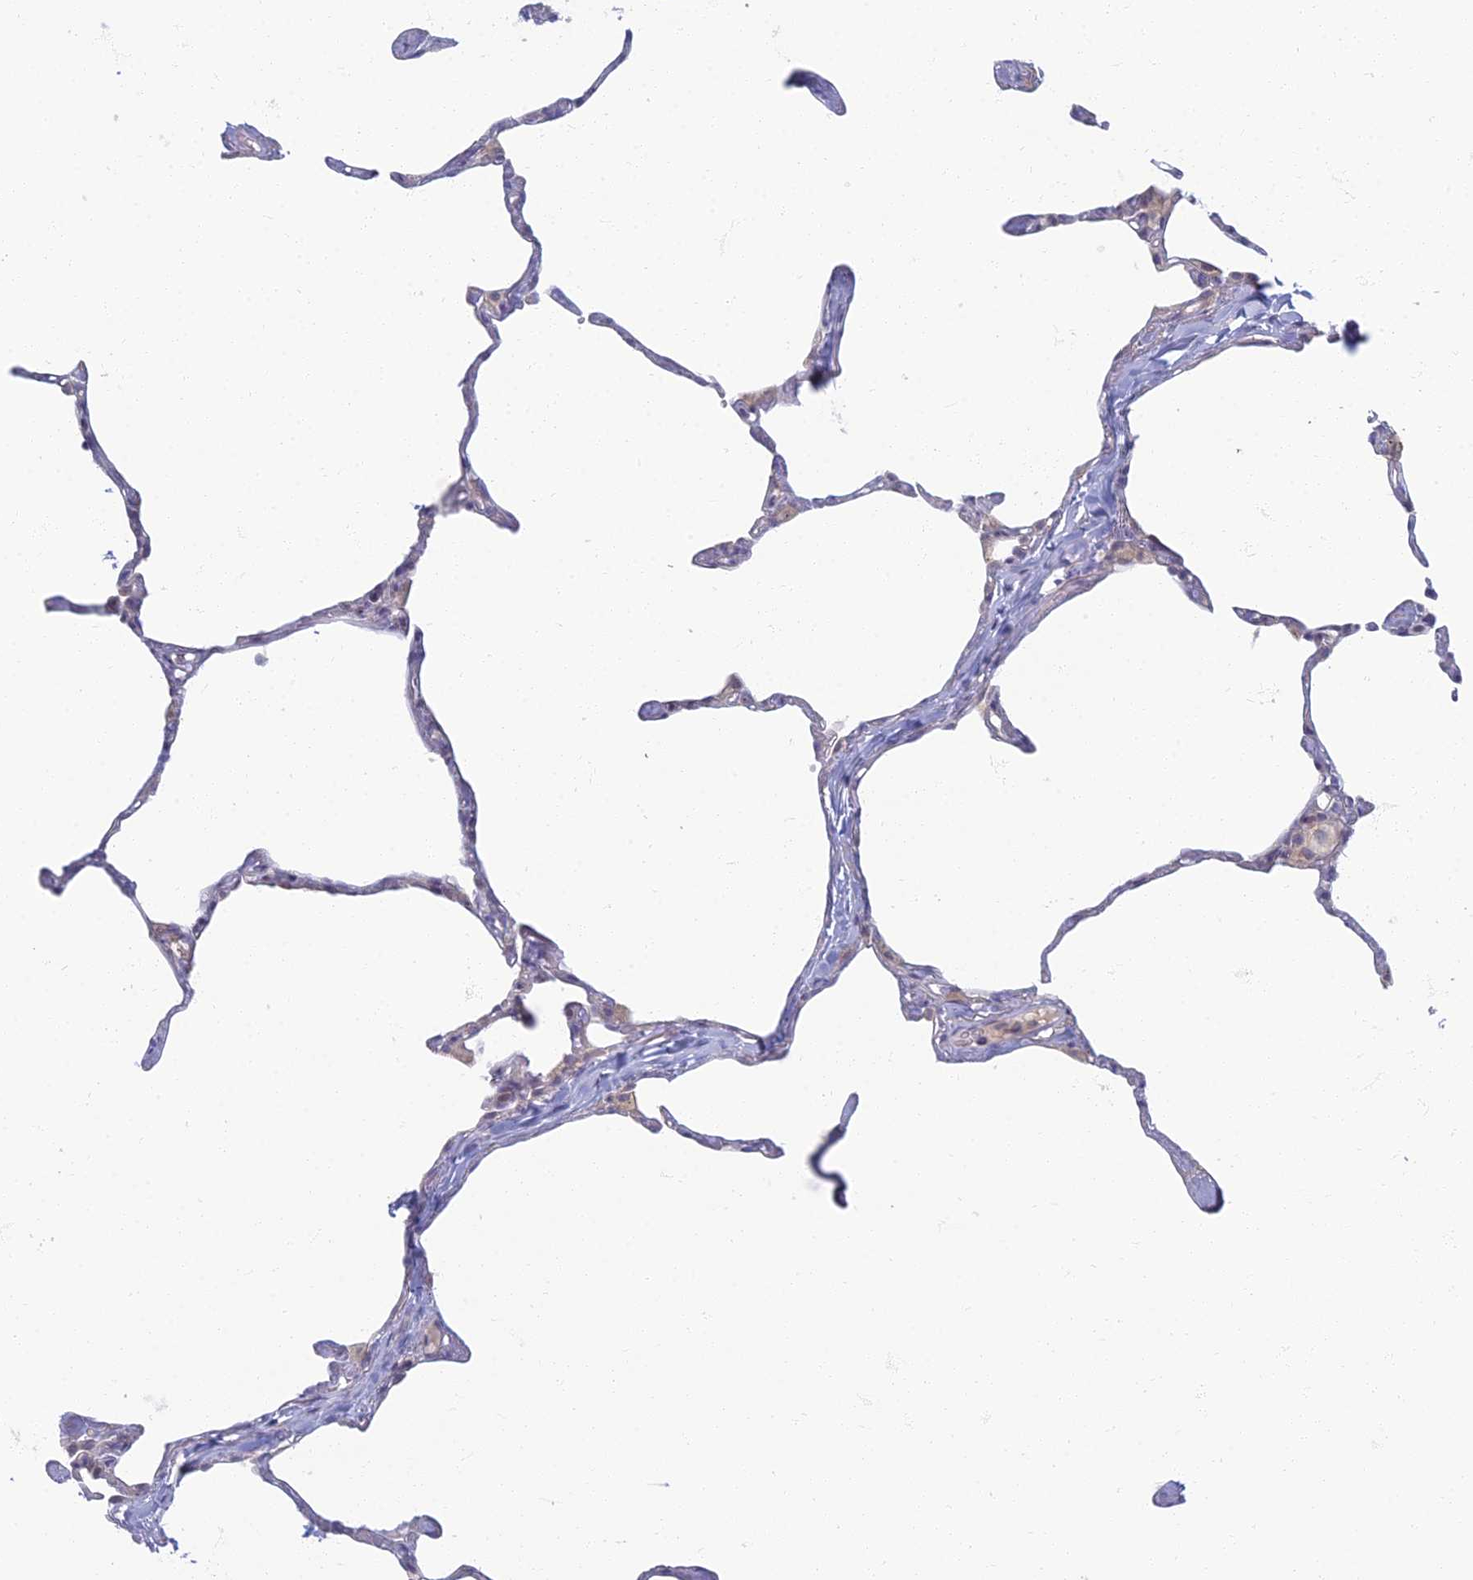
{"staining": {"intensity": "negative", "quantity": "none", "location": "none"}, "tissue": "lung", "cell_type": "Alveolar cells", "image_type": "normal", "snomed": [{"axis": "morphology", "description": "Normal tissue, NOS"}, {"axis": "topography", "description": "Lung"}], "caption": "The histopathology image demonstrates no staining of alveolar cells in normal lung.", "gene": "CHMP4B", "patient": {"sex": "male", "age": 65}}